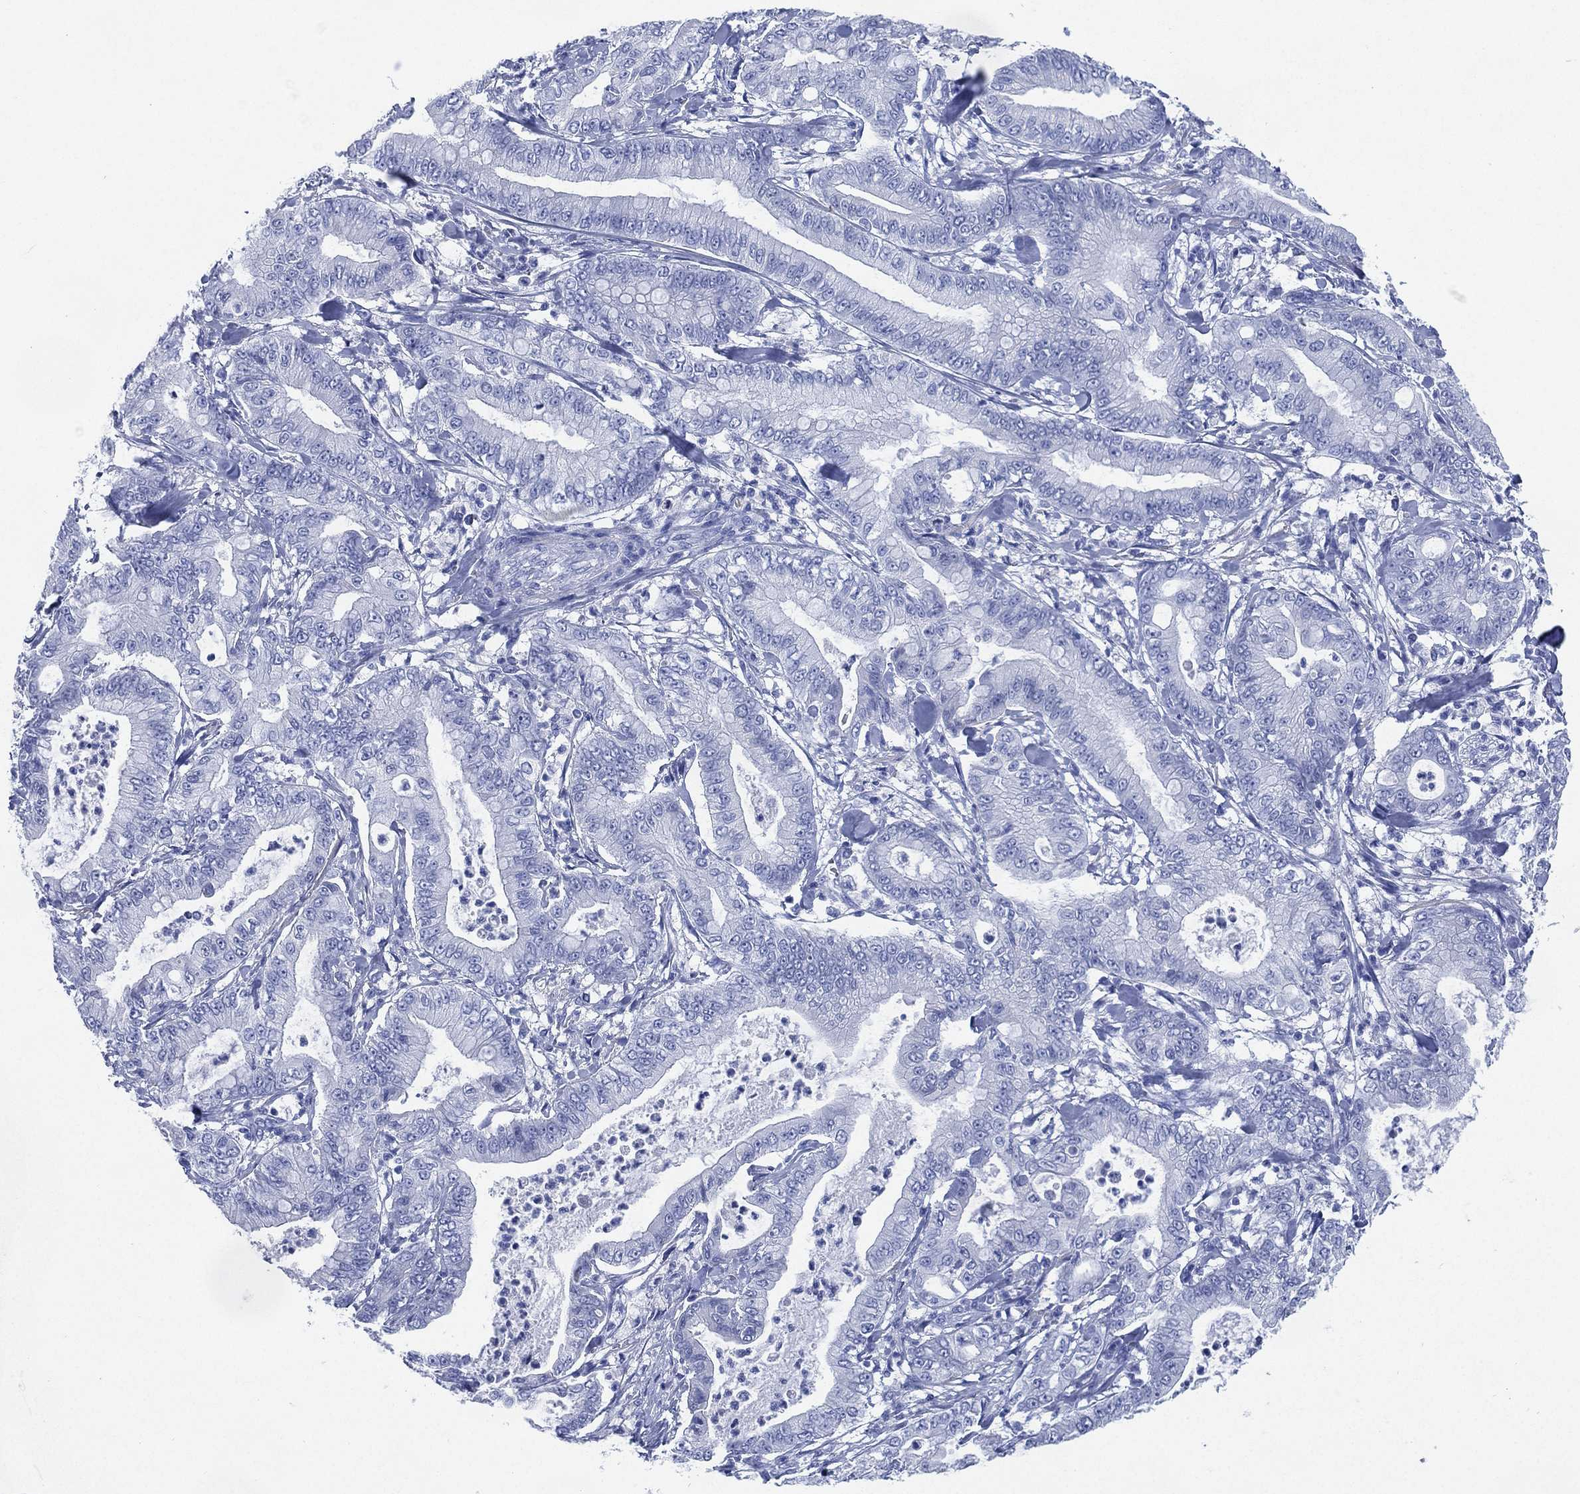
{"staining": {"intensity": "negative", "quantity": "none", "location": "none"}, "tissue": "pancreatic cancer", "cell_type": "Tumor cells", "image_type": "cancer", "snomed": [{"axis": "morphology", "description": "Adenocarcinoma, NOS"}, {"axis": "topography", "description": "Pancreas"}], "caption": "High magnification brightfield microscopy of pancreatic cancer (adenocarcinoma) stained with DAB (3,3'-diaminobenzidine) (brown) and counterstained with hematoxylin (blue): tumor cells show no significant expression.", "gene": "SIGLECL1", "patient": {"sex": "male", "age": 71}}